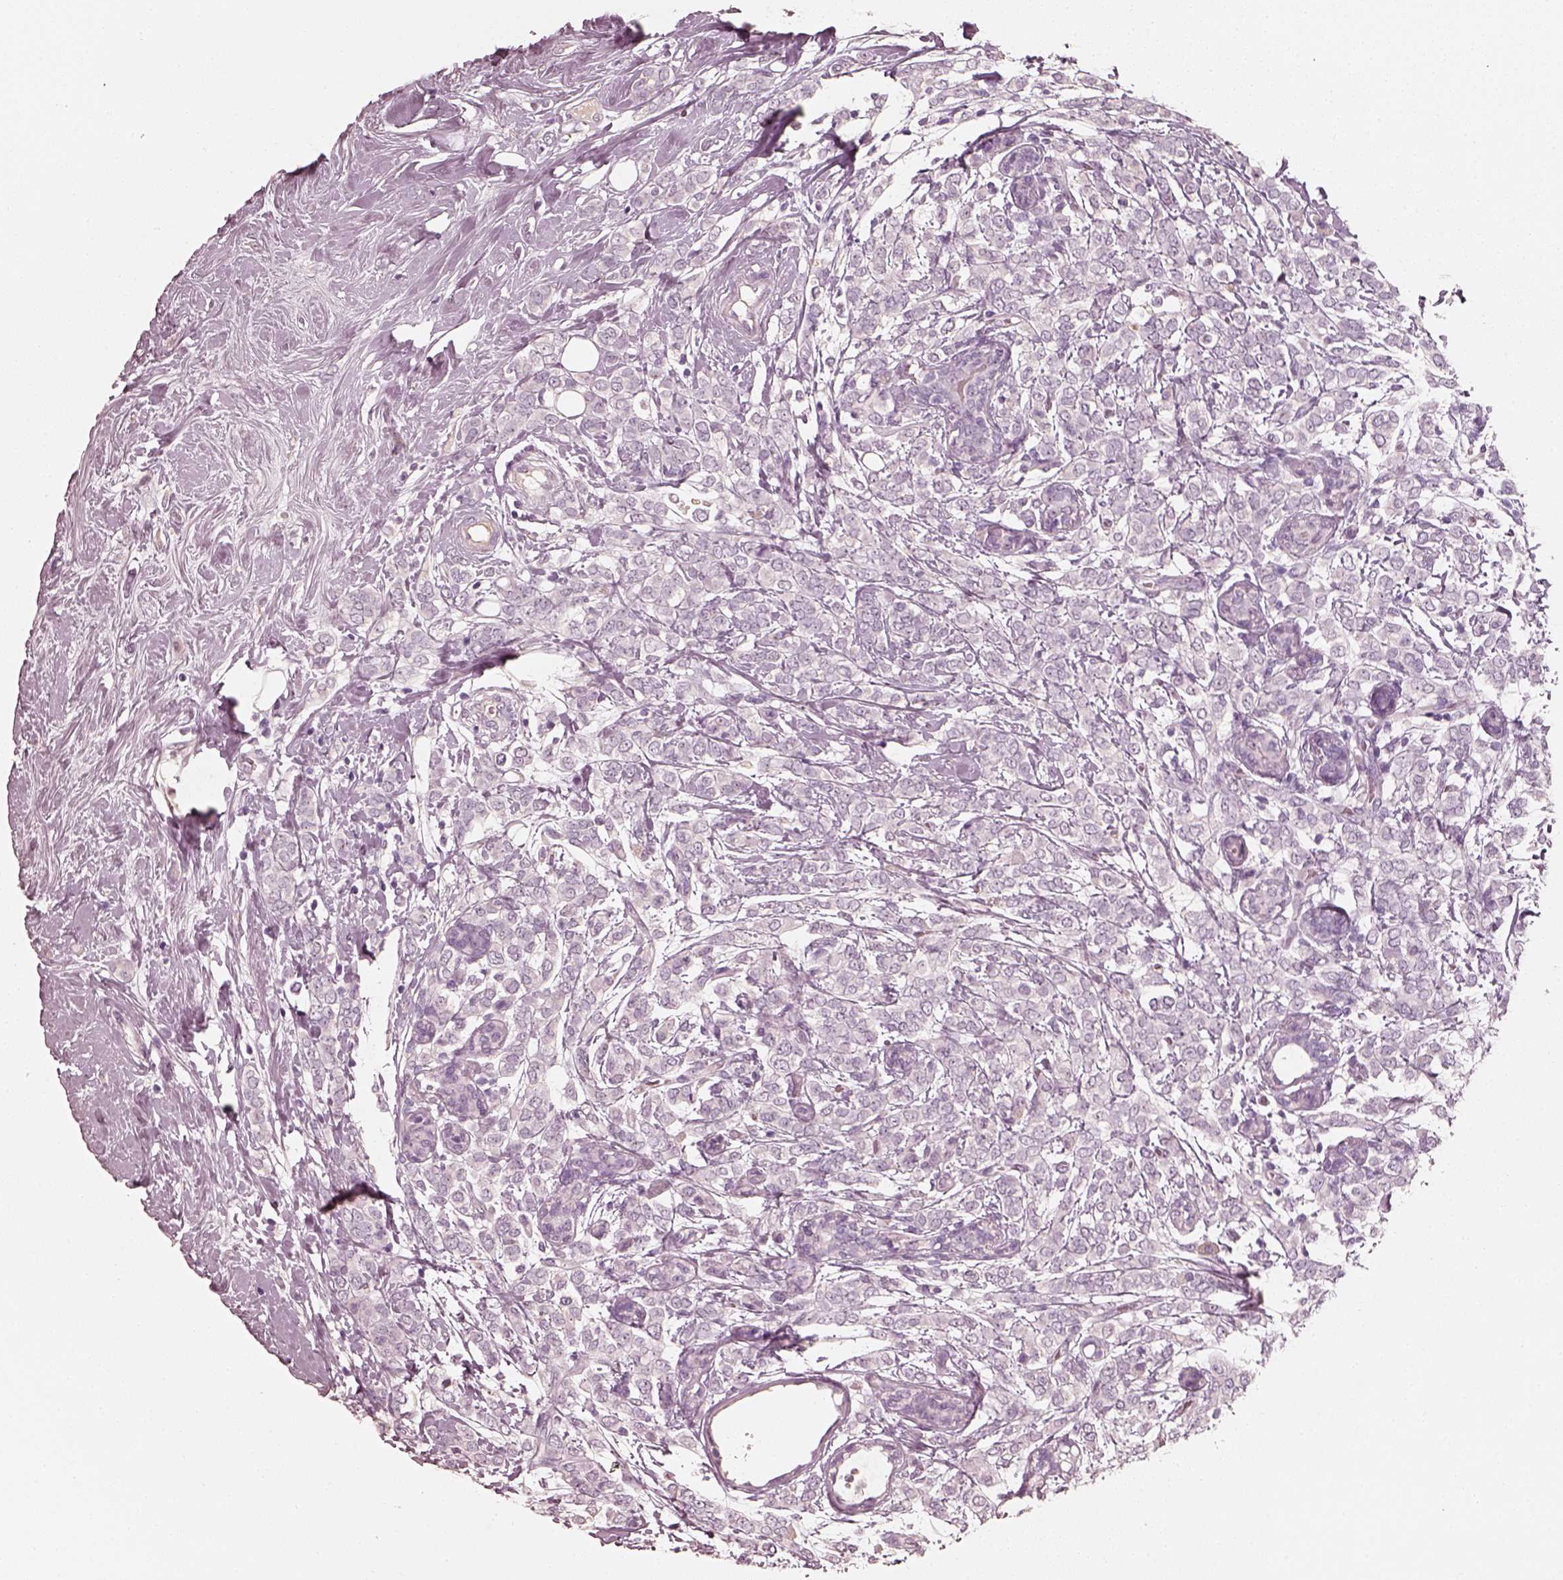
{"staining": {"intensity": "negative", "quantity": "none", "location": "none"}, "tissue": "breast cancer", "cell_type": "Tumor cells", "image_type": "cancer", "snomed": [{"axis": "morphology", "description": "Lobular carcinoma"}, {"axis": "topography", "description": "Breast"}], "caption": "Immunohistochemistry (IHC) image of human breast cancer stained for a protein (brown), which exhibits no staining in tumor cells.", "gene": "RS1", "patient": {"sex": "female", "age": 49}}